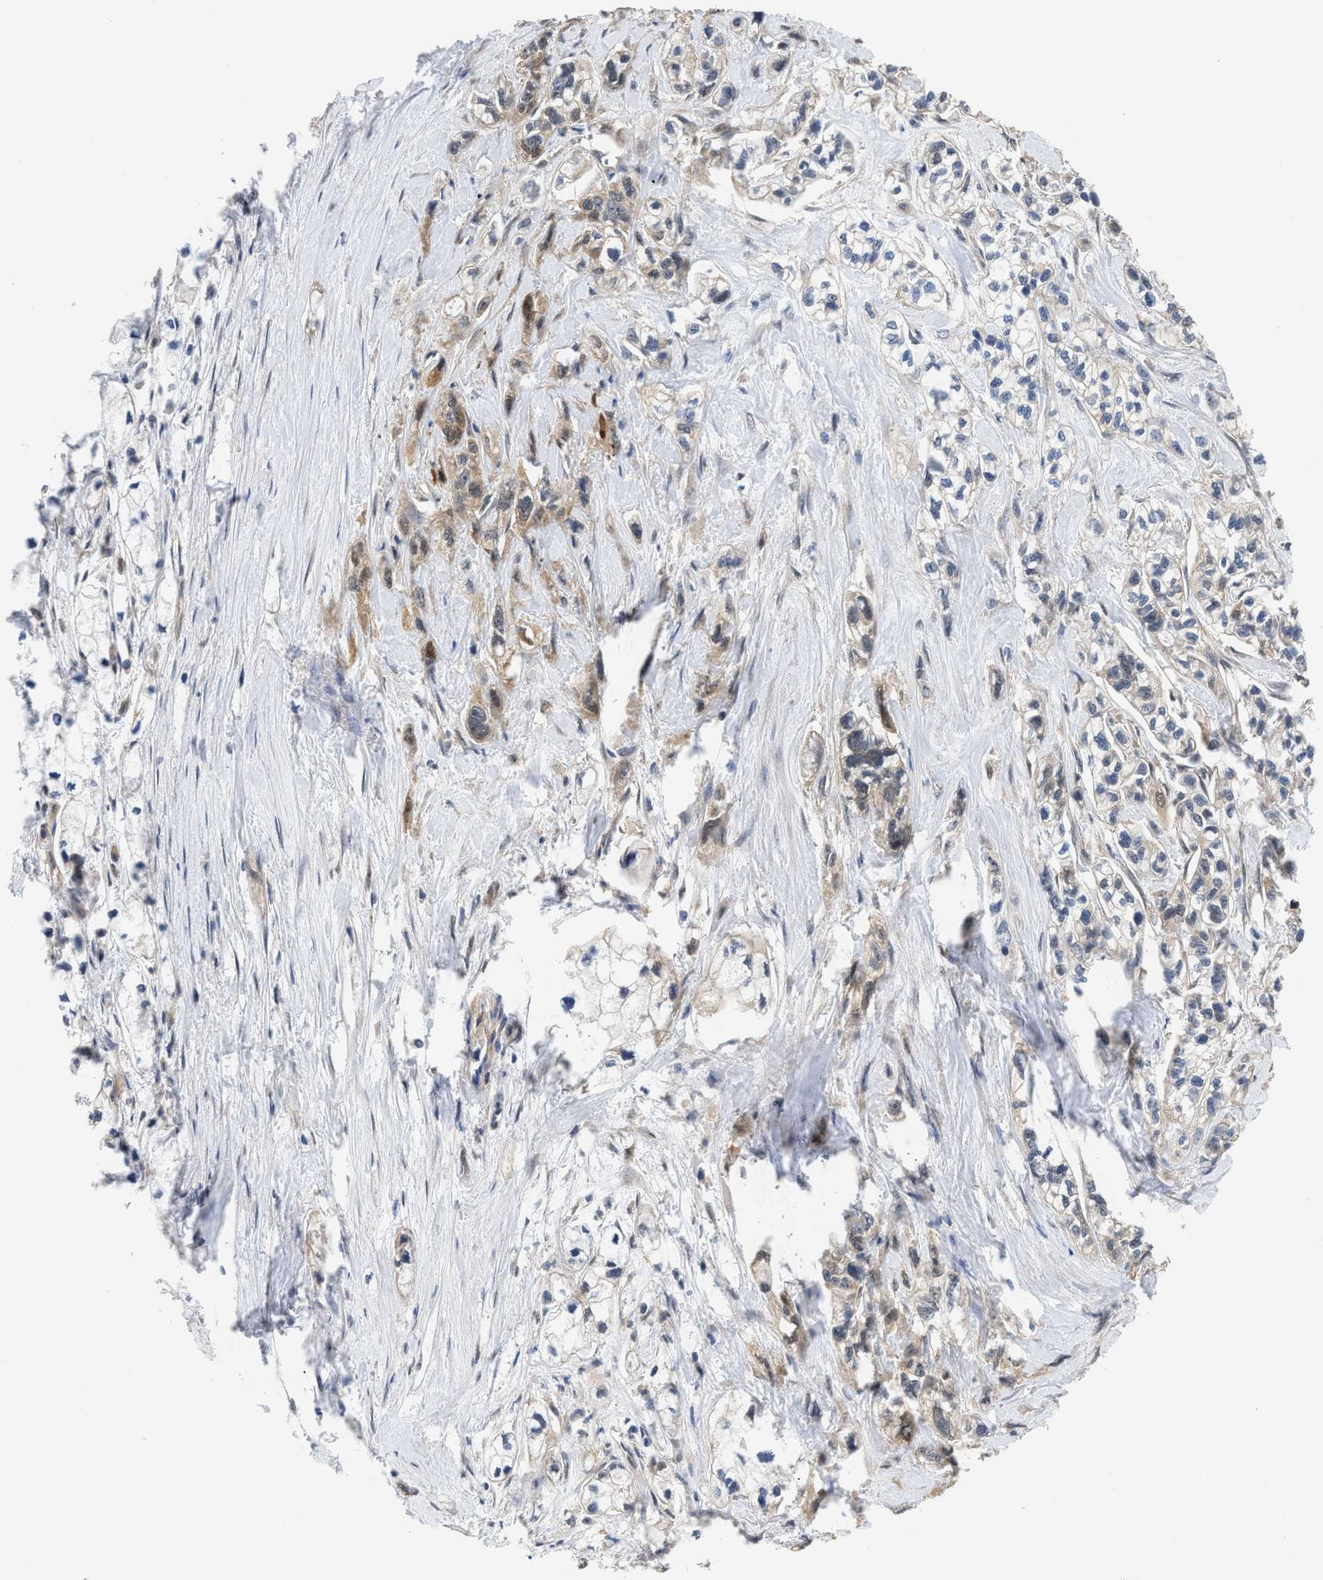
{"staining": {"intensity": "moderate", "quantity": "<25%", "location": "cytoplasmic/membranous"}, "tissue": "pancreatic cancer", "cell_type": "Tumor cells", "image_type": "cancer", "snomed": [{"axis": "morphology", "description": "Adenocarcinoma, NOS"}, {"axis": "topography", "description": "Pancreas"}], "caption": "Protein expression analysis of human pancreatic cancer (adenocarcinoma) reveals moderate cytoplasmic/membranous positivity in approximately <25% of tumor cells.", "gene": "XPO5", "patient": {"sex": "male", "age": 74}}